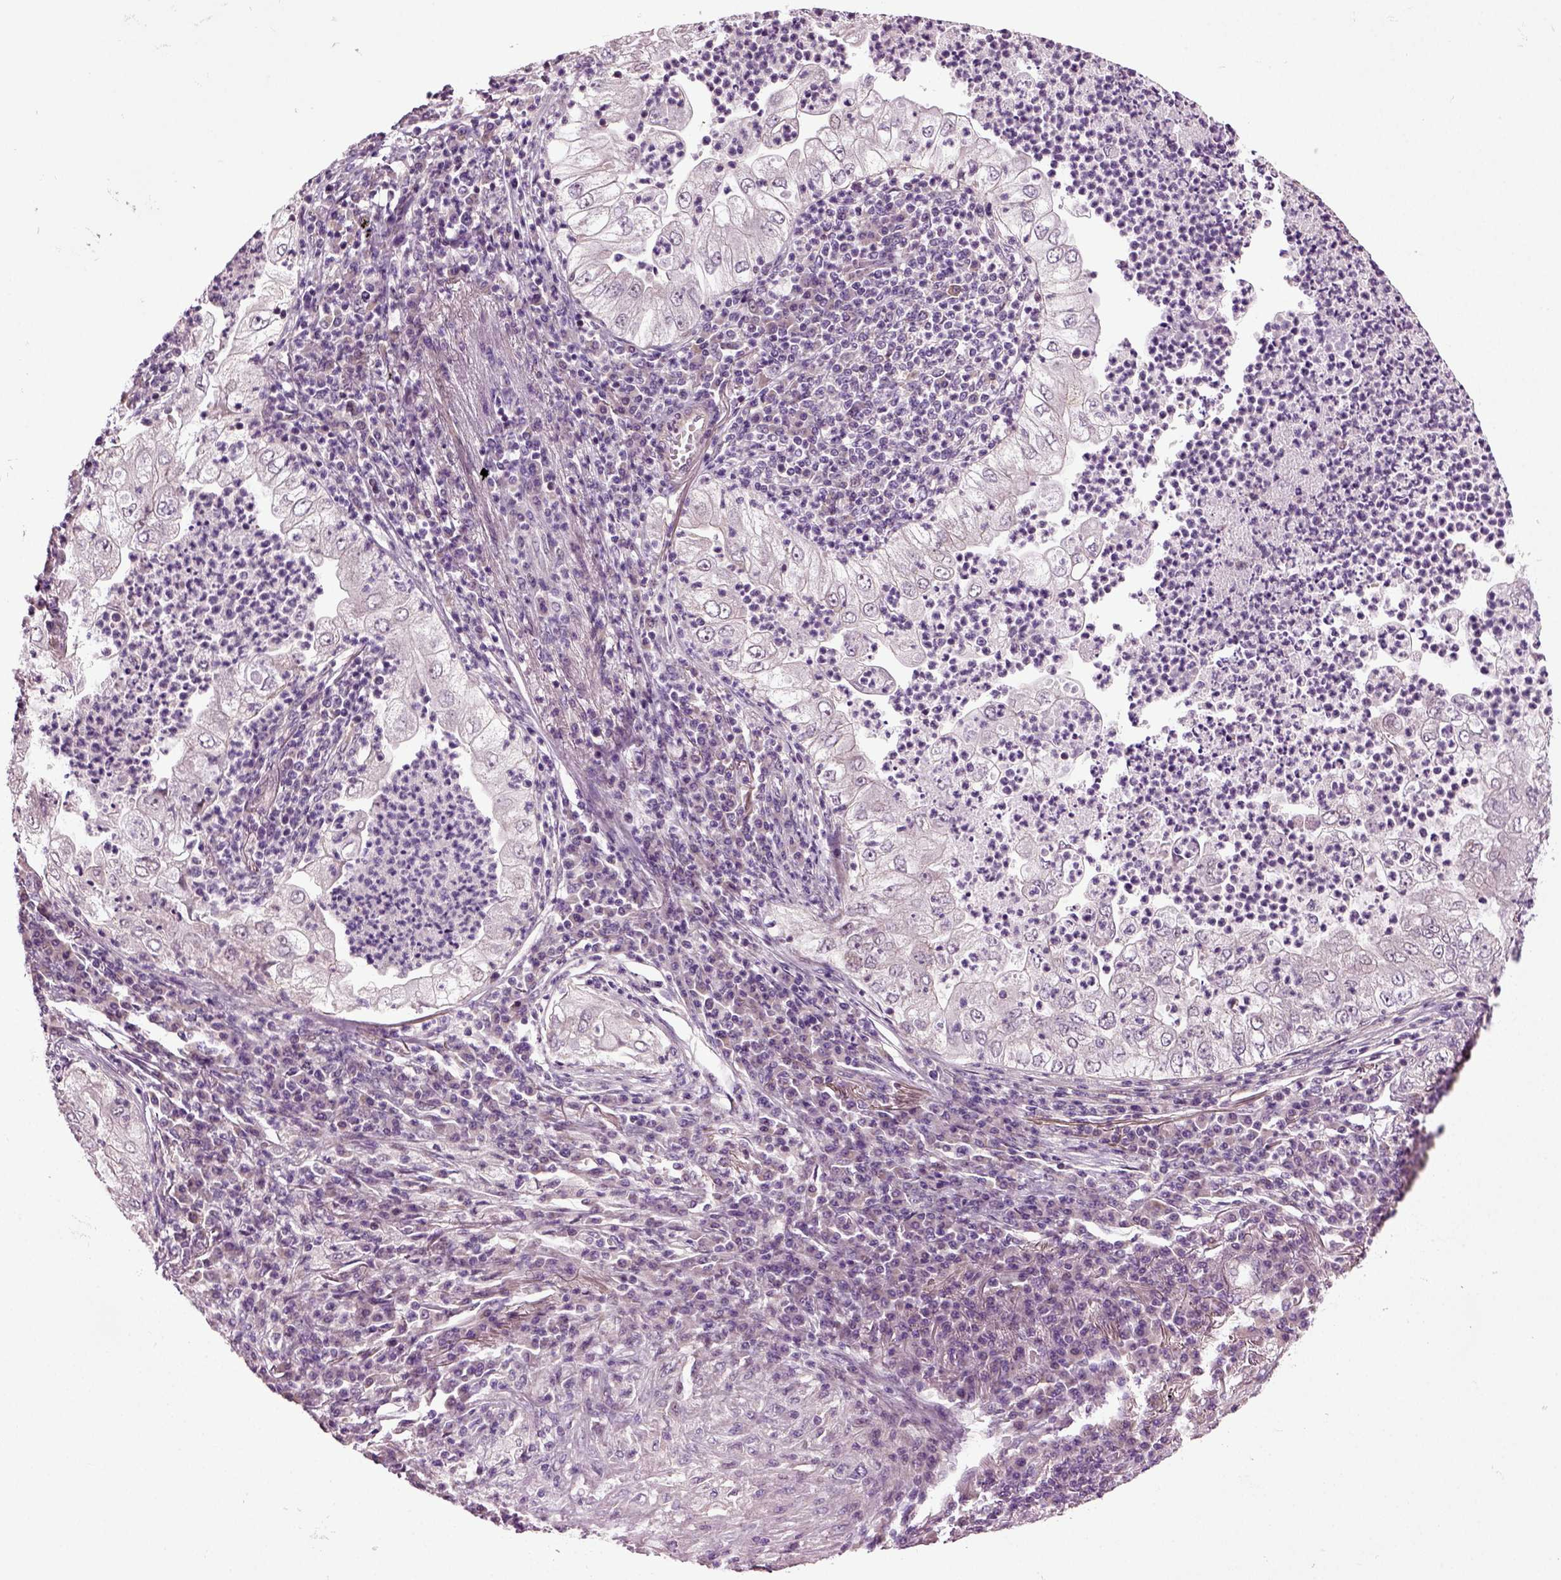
{"staining": {"intensity": "negative", "quantity": "none", "location": "none"}, "tissue": "lung cancer", "cell_type": "Tumor cells", "image_type": "cancer", "snomed": [{"axis": "morphology", "description": "Adenocarcinoma, NOS"}, {"axis": "topography", "description": "Lung"}], "caption": "Tumor cells are negative for protein expression in human lung adenocarcinoma.", "gene": "HAGHL", "patient": {"sex": "female", "age": 73}}